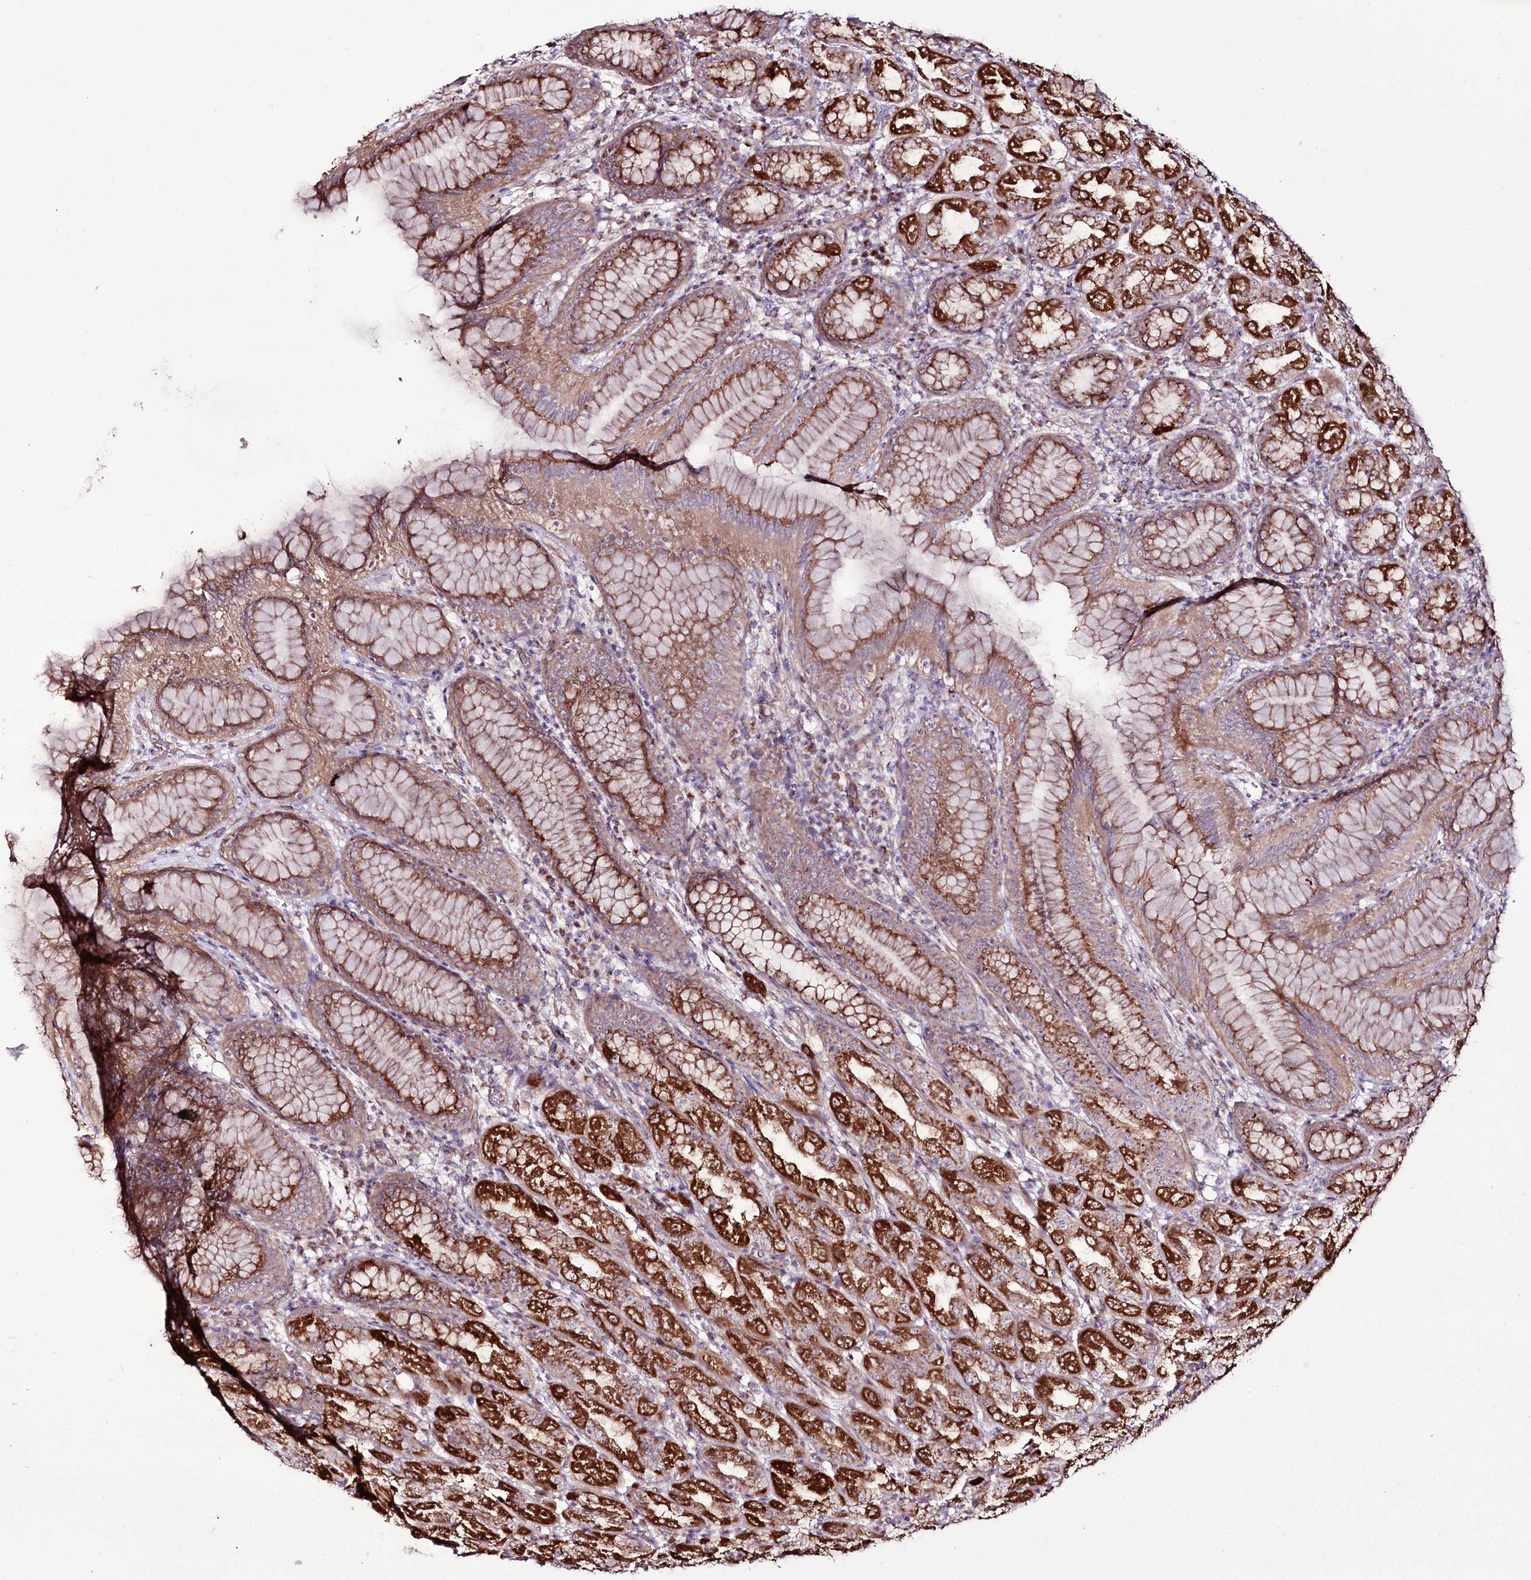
{"staining": {"intensity": "strong", "quantity": ">75%", "location": "cytoplasmic/membranous"}, "tissue": "stomach", "cell_type": "Glandular cells", "image_type": "normal", "snomed": [{"axis": "morphology", "description": "Normal tissue, NOS"}, {"axis": "topography", "description": "Stomach"}], "caption": "Protein analysis of unremarkable stomach displays strong cytoplasmic/membranous positivity in about >75% of glandular cells. The staining was performed using DAB (3,3'-diaminobenzidine), with brown indicating positive protein expression. Nuclei are stained blue with hematoxylin.", "gene": "REXO2", "patient": {"sex": "female", "age": 79}}